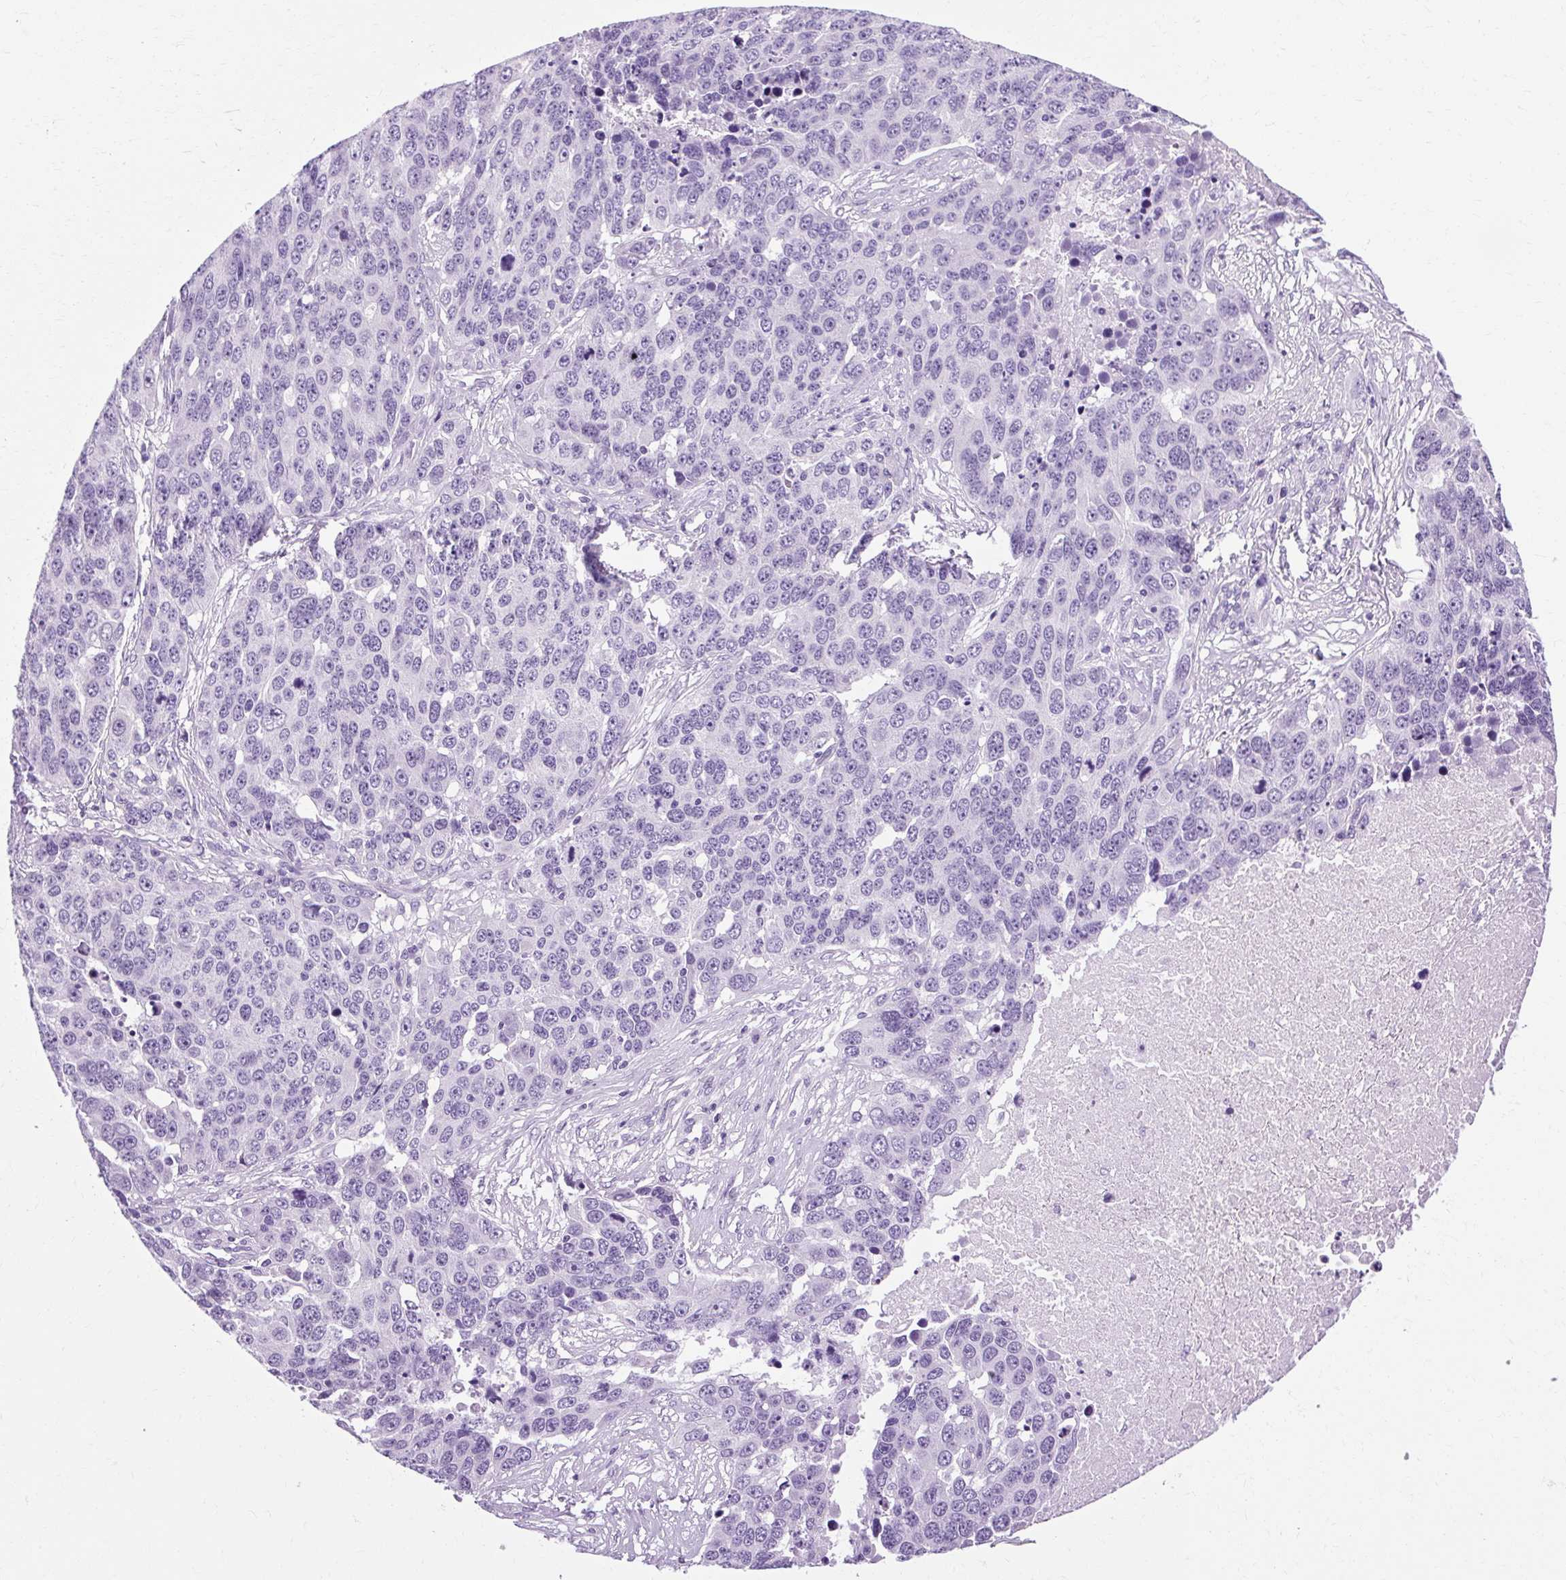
{"staining": {"intensity": "negative", "quantity": "none", "location": "none"}, "tissue": "ovarian cancer", "cell_type": "Tumor cells", "image_type": "cancer", "snomed": [{"axis": "morphology", "description": "Cystadenocarcinoma, serous, NOS"}, {"axis": "topography", "description": "Ovary"}], "caption": "Human serous cystadenocarcinoma (ovarian) stained for a protein using immunohistochemistry demonstrates no staining in tumor cells.", "gene": "B3GNT4", "patient": {"sex": "female", "age": 76}}